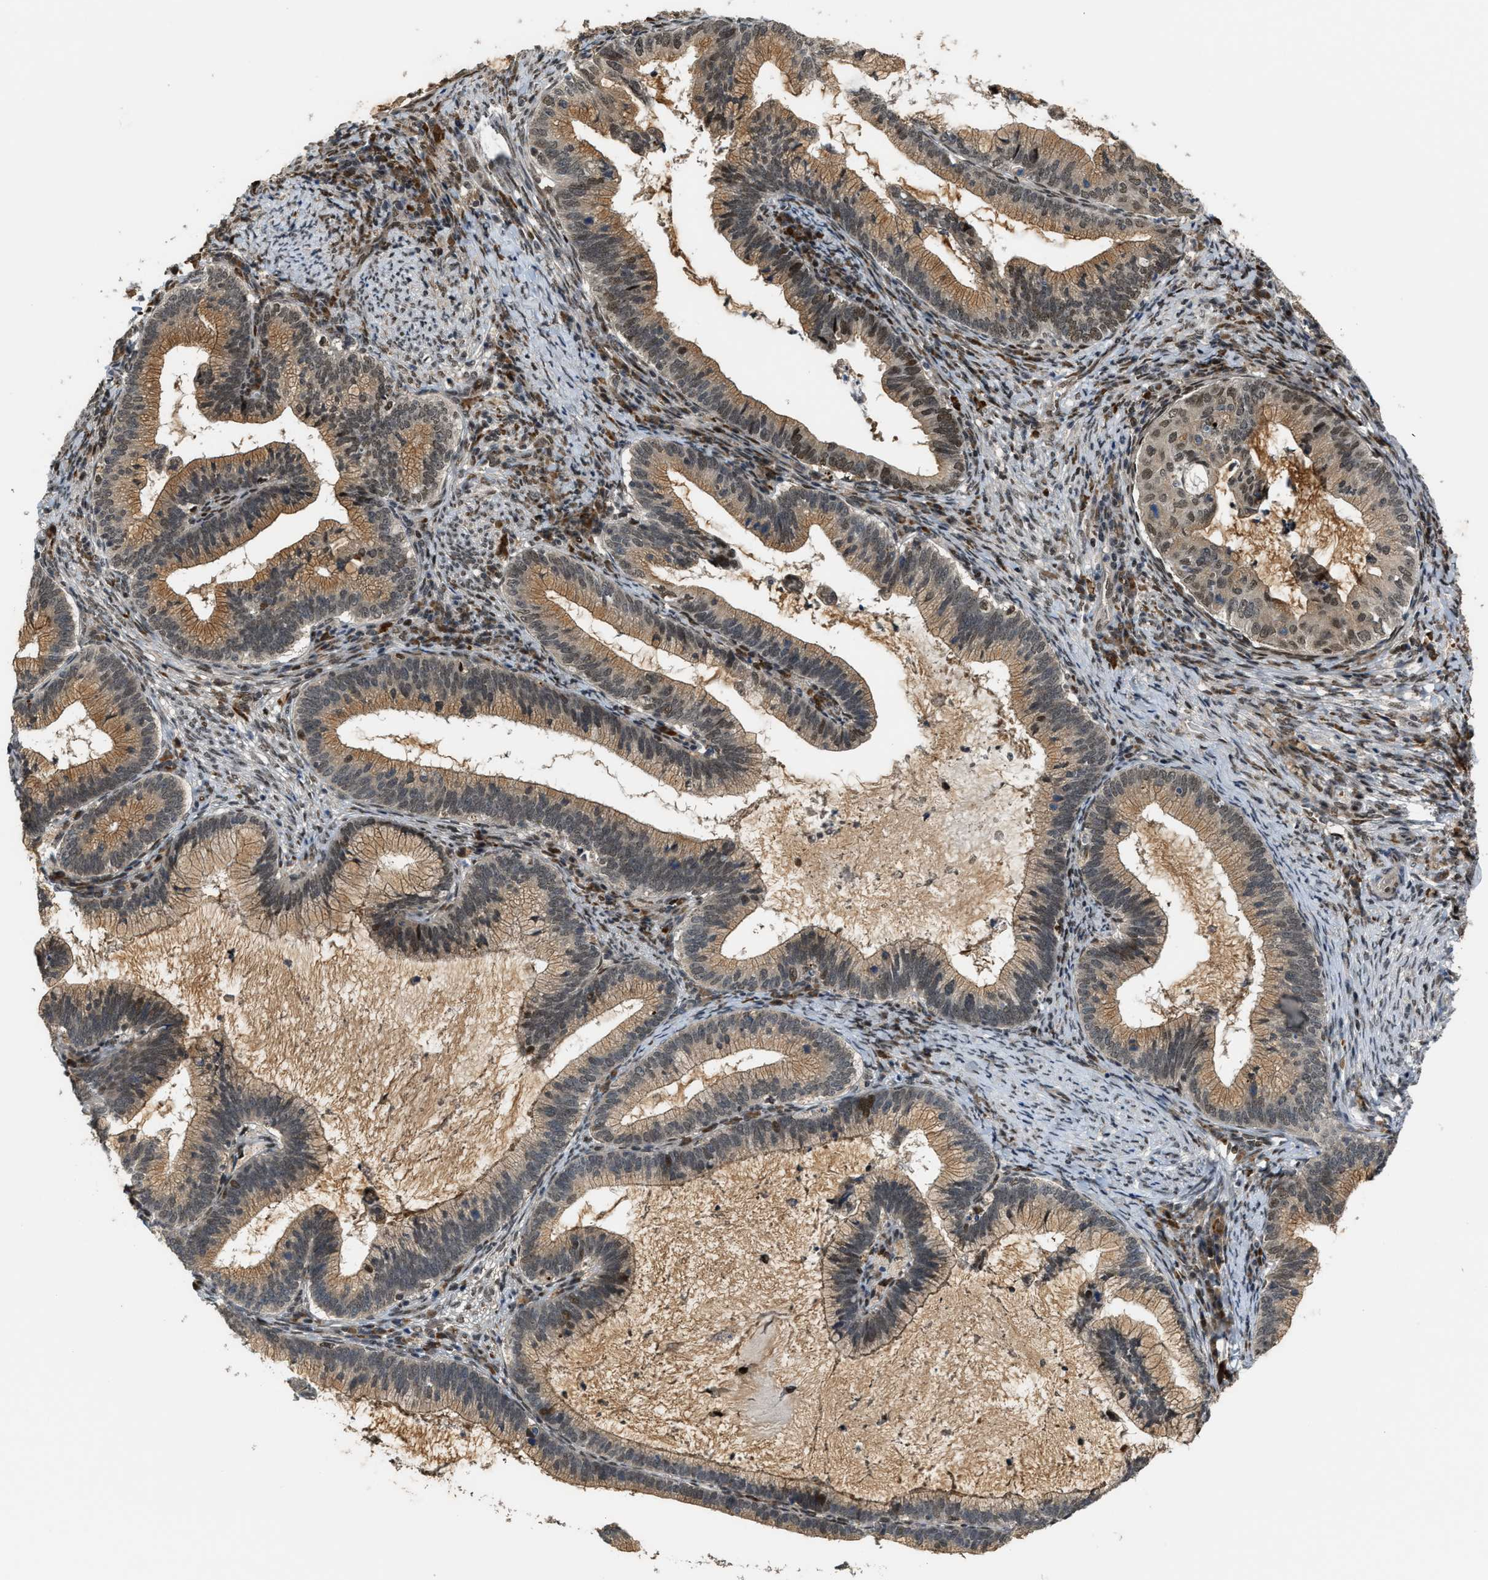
{"staining": {"intensity": "moderate", "quantity": ">75%", "location": "cytoplasmic/membranous,nuclear"}, "tissue": "cervical cancer", "cell_type": "Tumor cells", "image_type": "cancer", "snomed": [{"axis": "morphology", "description": "Adenocarcinoma, NOS"}, {"axis": "topography", "description": "Cervix"}], "caption": "Protein analysis of cervical adenocarcinoma tissue demonstrates moderate cytoplasmic/membranous and nuclear positivity in approximately >75% of tumor cells. (DAB IHC, brown staining for protein, blue staining for nuclei).", "gene": "SERTAD2", "patient": {"sex": "female", "age": 36}}